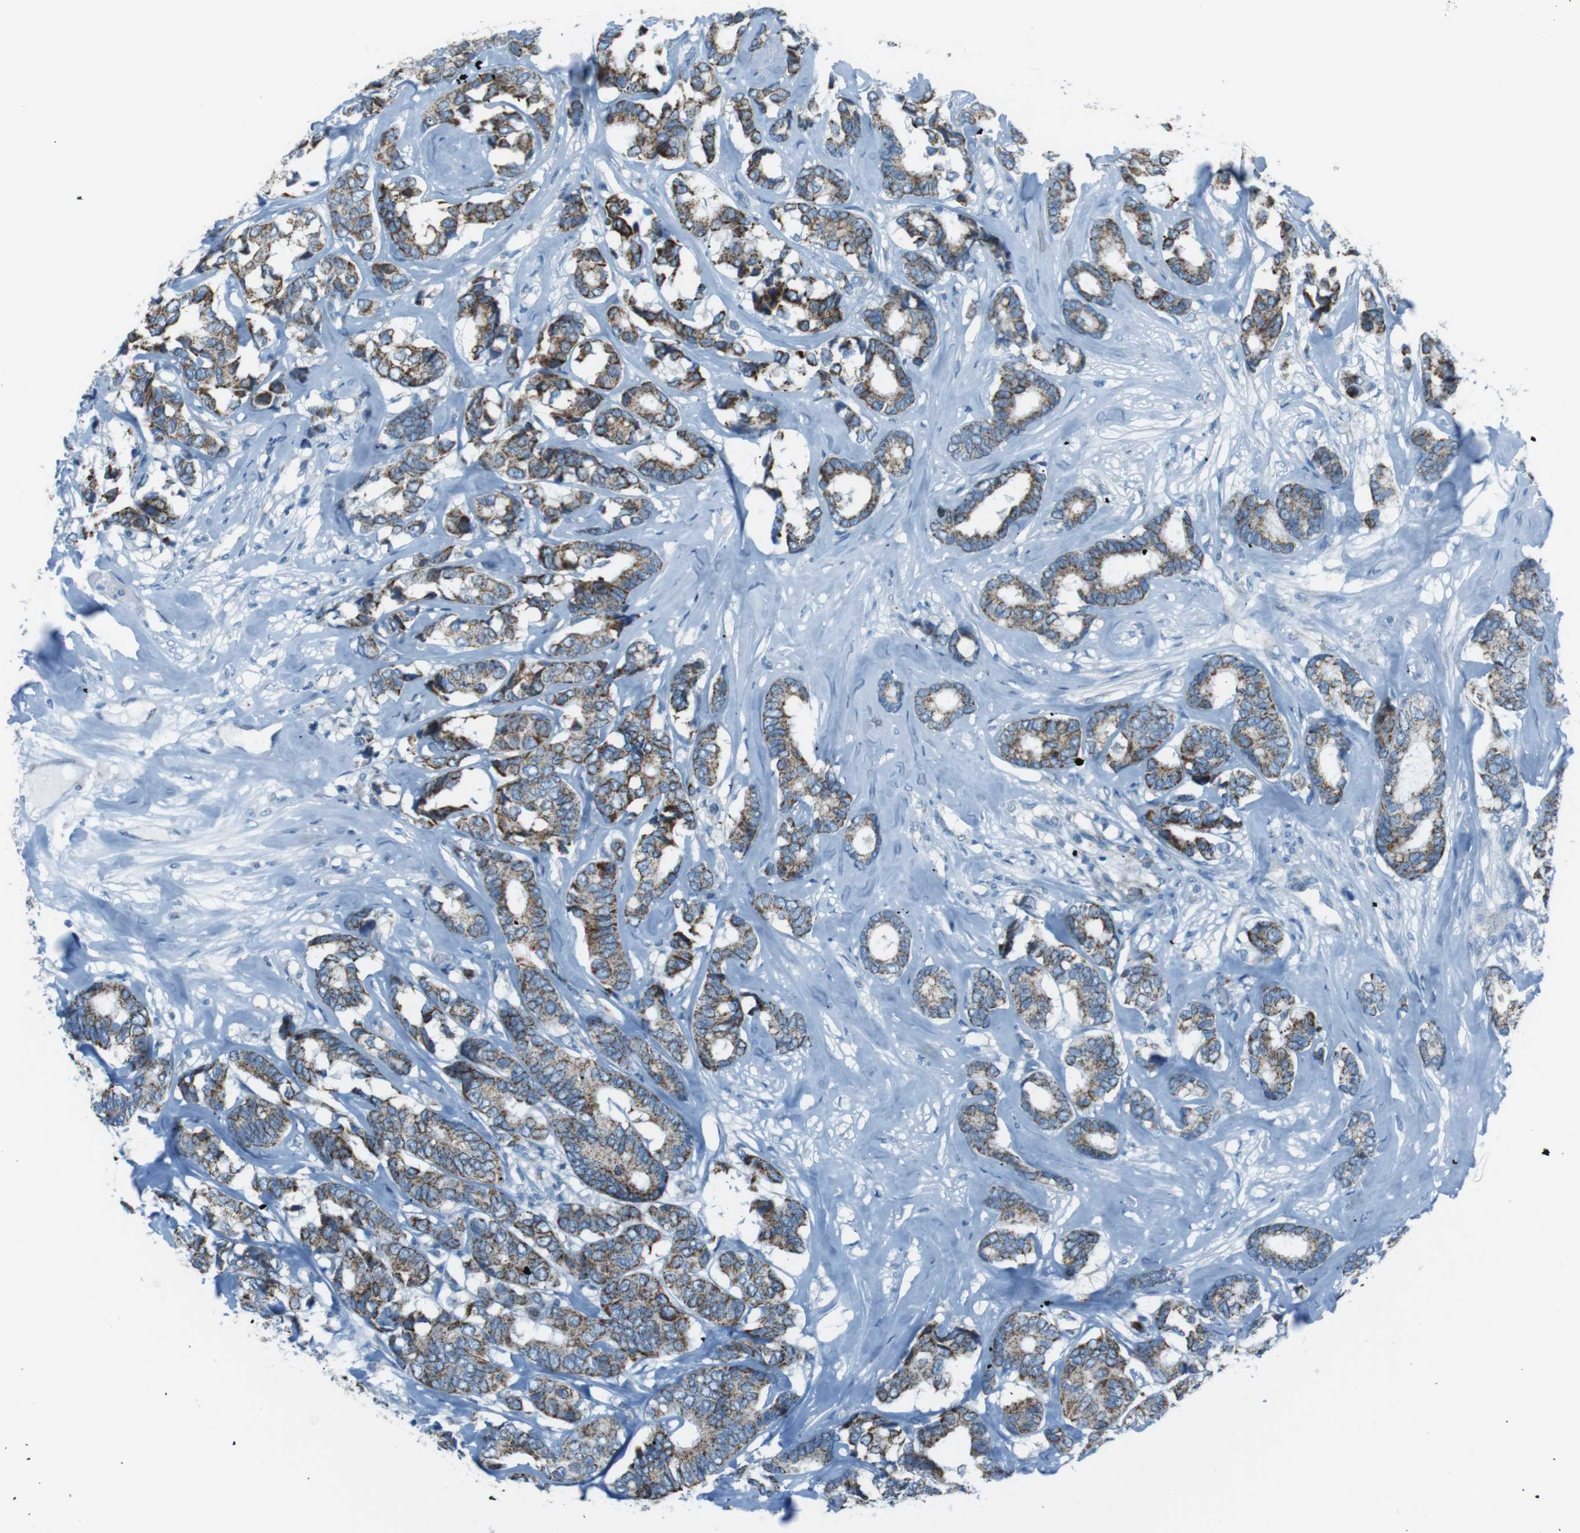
{"staining": {"intensity": "strong", "quantity": "25%-75%", "location": "cytoplasmic/membranous"}, "tissue": "breast cancer", "cell_type": "Tumor cells", "image_type": "cancer", "snomed": [{"axis": "morphology", "description": "Duct carcinoma"}, {"axis": "topography", "description": "Breast"}], "caption": "The immunohistochemical stain shows strong cytoplasmic/membranous positivity in tumor cells of breast invasive ductal carcinoma tissue.", "gene": "DNAJA3", "patient": {"sex": "female", "age": 87}}